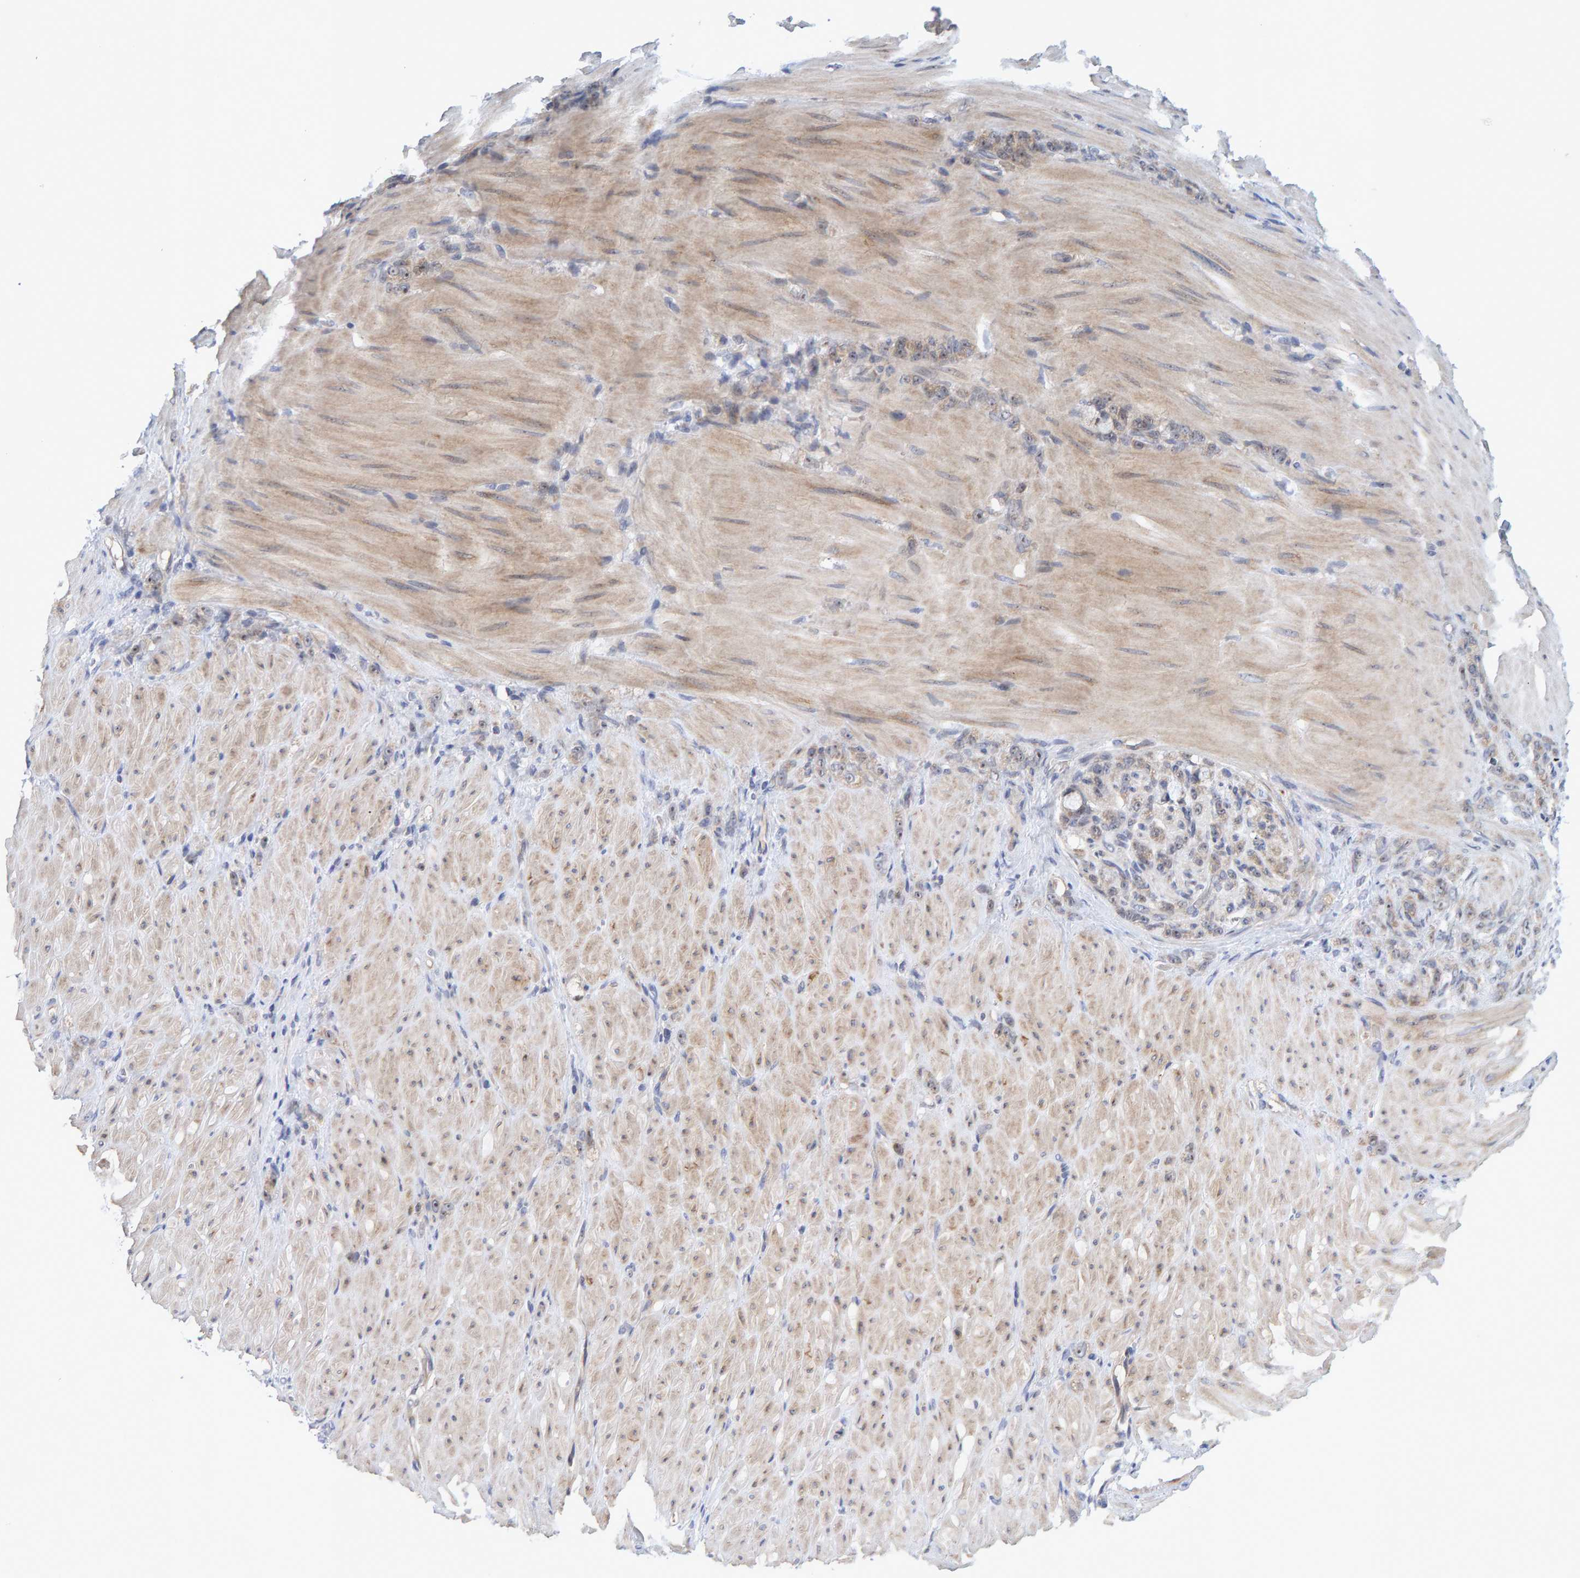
{"staining": {"intensity": "weak", "quantity": "25%-75%", "location": "cytoplasmic/membranous,nuclear"}, "tissue": "stomach cancer", "cell_type": "Tumor cells", "image_type": "cancer", "snomed": [{"axis": "morphology", "description": "Normal tissue, NOS"}, {"axis": "morphology", "description": "Adenocarcinoma, NOS"}, {"axis": "topography", "description": "Stomach"}], "caption": "There is low levels of weak cytoplasmic/membranous and nuclear staining in tumor cells of adenocarcinoma (stomach), as demonstrated by immunohistochemical staining (brown color).", "gene": "ZNF77", "patient": {"sex": "male", "age": 82}}